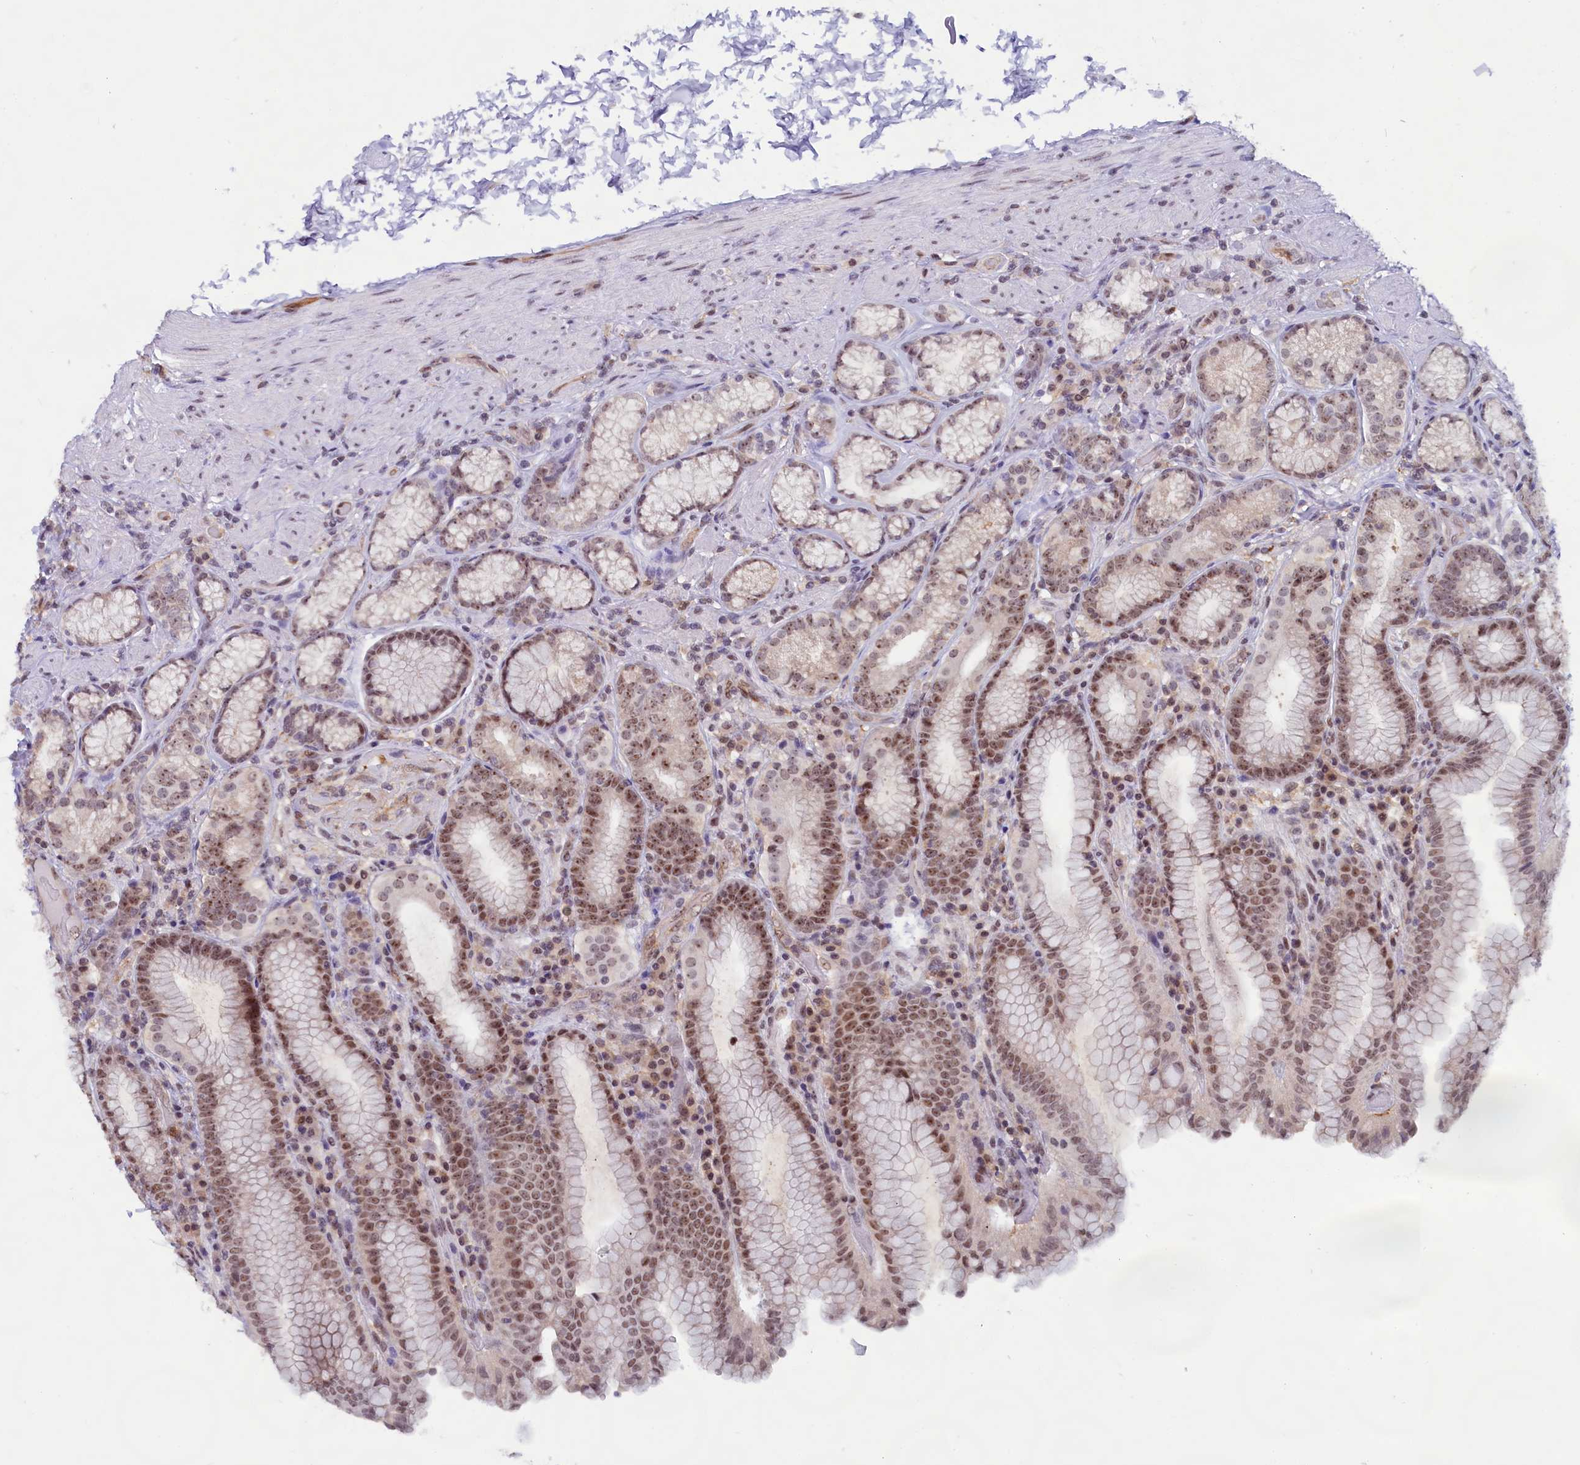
{"staining": {"intensity": "moderate", "quantity": ">75%", "location": "nuclear"}, "tissue": "stomach", "cell_type": "Glandular cells", "image_type": "normal", "snomed": [{"axis": "morphology", "description": "Normal tissue, NOS"}, {"axis": "topography", "description": "Stomach, upper"}, {"axis": "topography", "description": "Stomach, lower"}], "caption": "This histopathology image displays immunohistochemistry (IHC) staining of benign human stomach, with medium moderate nuclear expression in approximately >75% of glandular cells.", "gene": "C1D", "patient": {"sex": "female", "age": 76}}